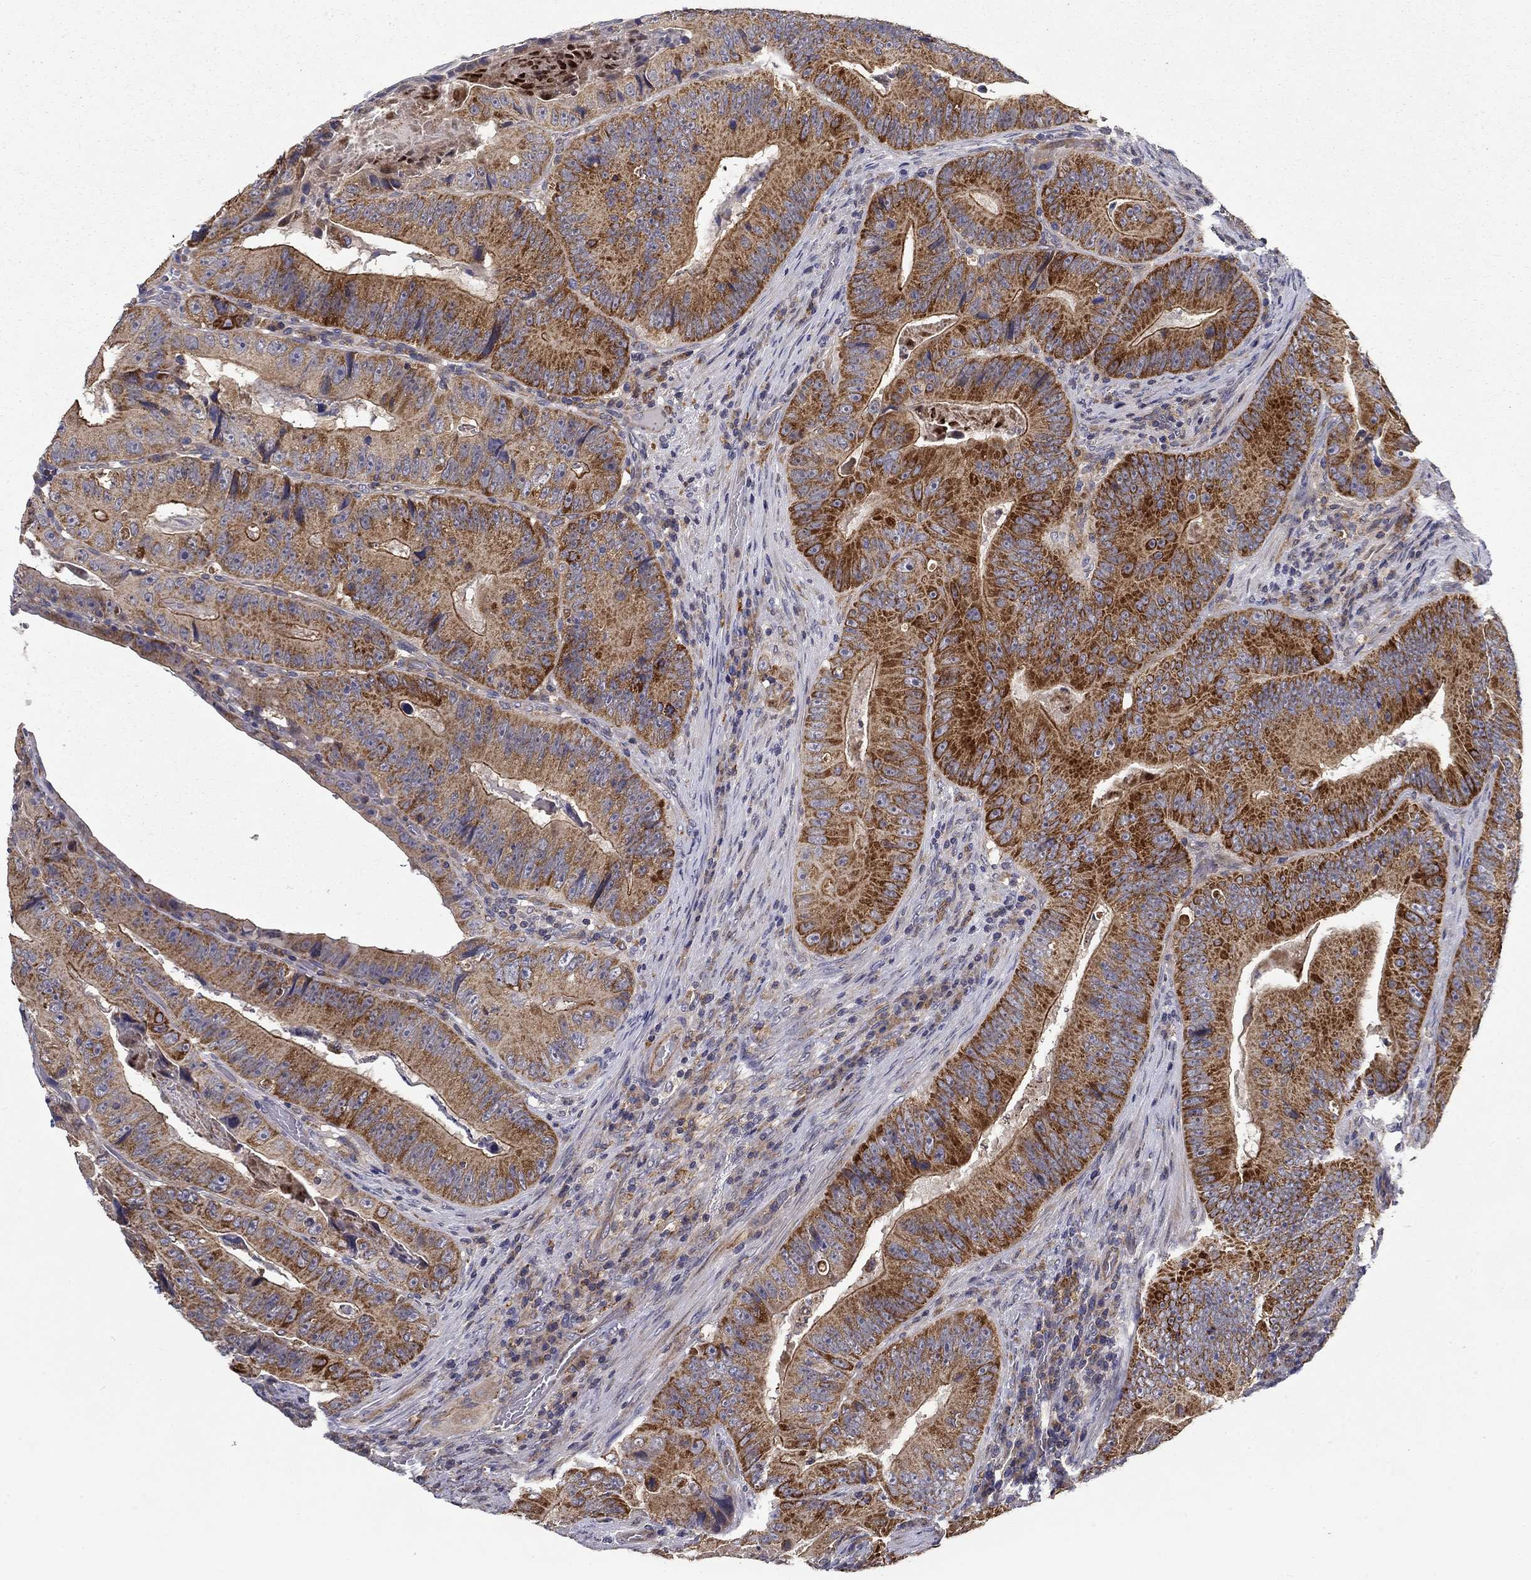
{"staining": {"intensity": "strong", "quantity": "25%-75%", "location": "cytoplasmic/membranous"}, "tissue": "colorectal cancer", "cell_type": "Tumor cells", "image_type": "cancer", "snomed": [{"axis": "morphology", "description": "Adenocarcinoma, NOS"}, {"axis": "topography", "description": "Colon"}], "caption": "A high amount of strong cytoplasmic/membranous positivity is identified in about 25%-75% of tumor cells in colorectal cancer (adenocarcinoma) tissue.", "gene": "ALDH4A1", "patient": {"sex": "female", "age": 86}}